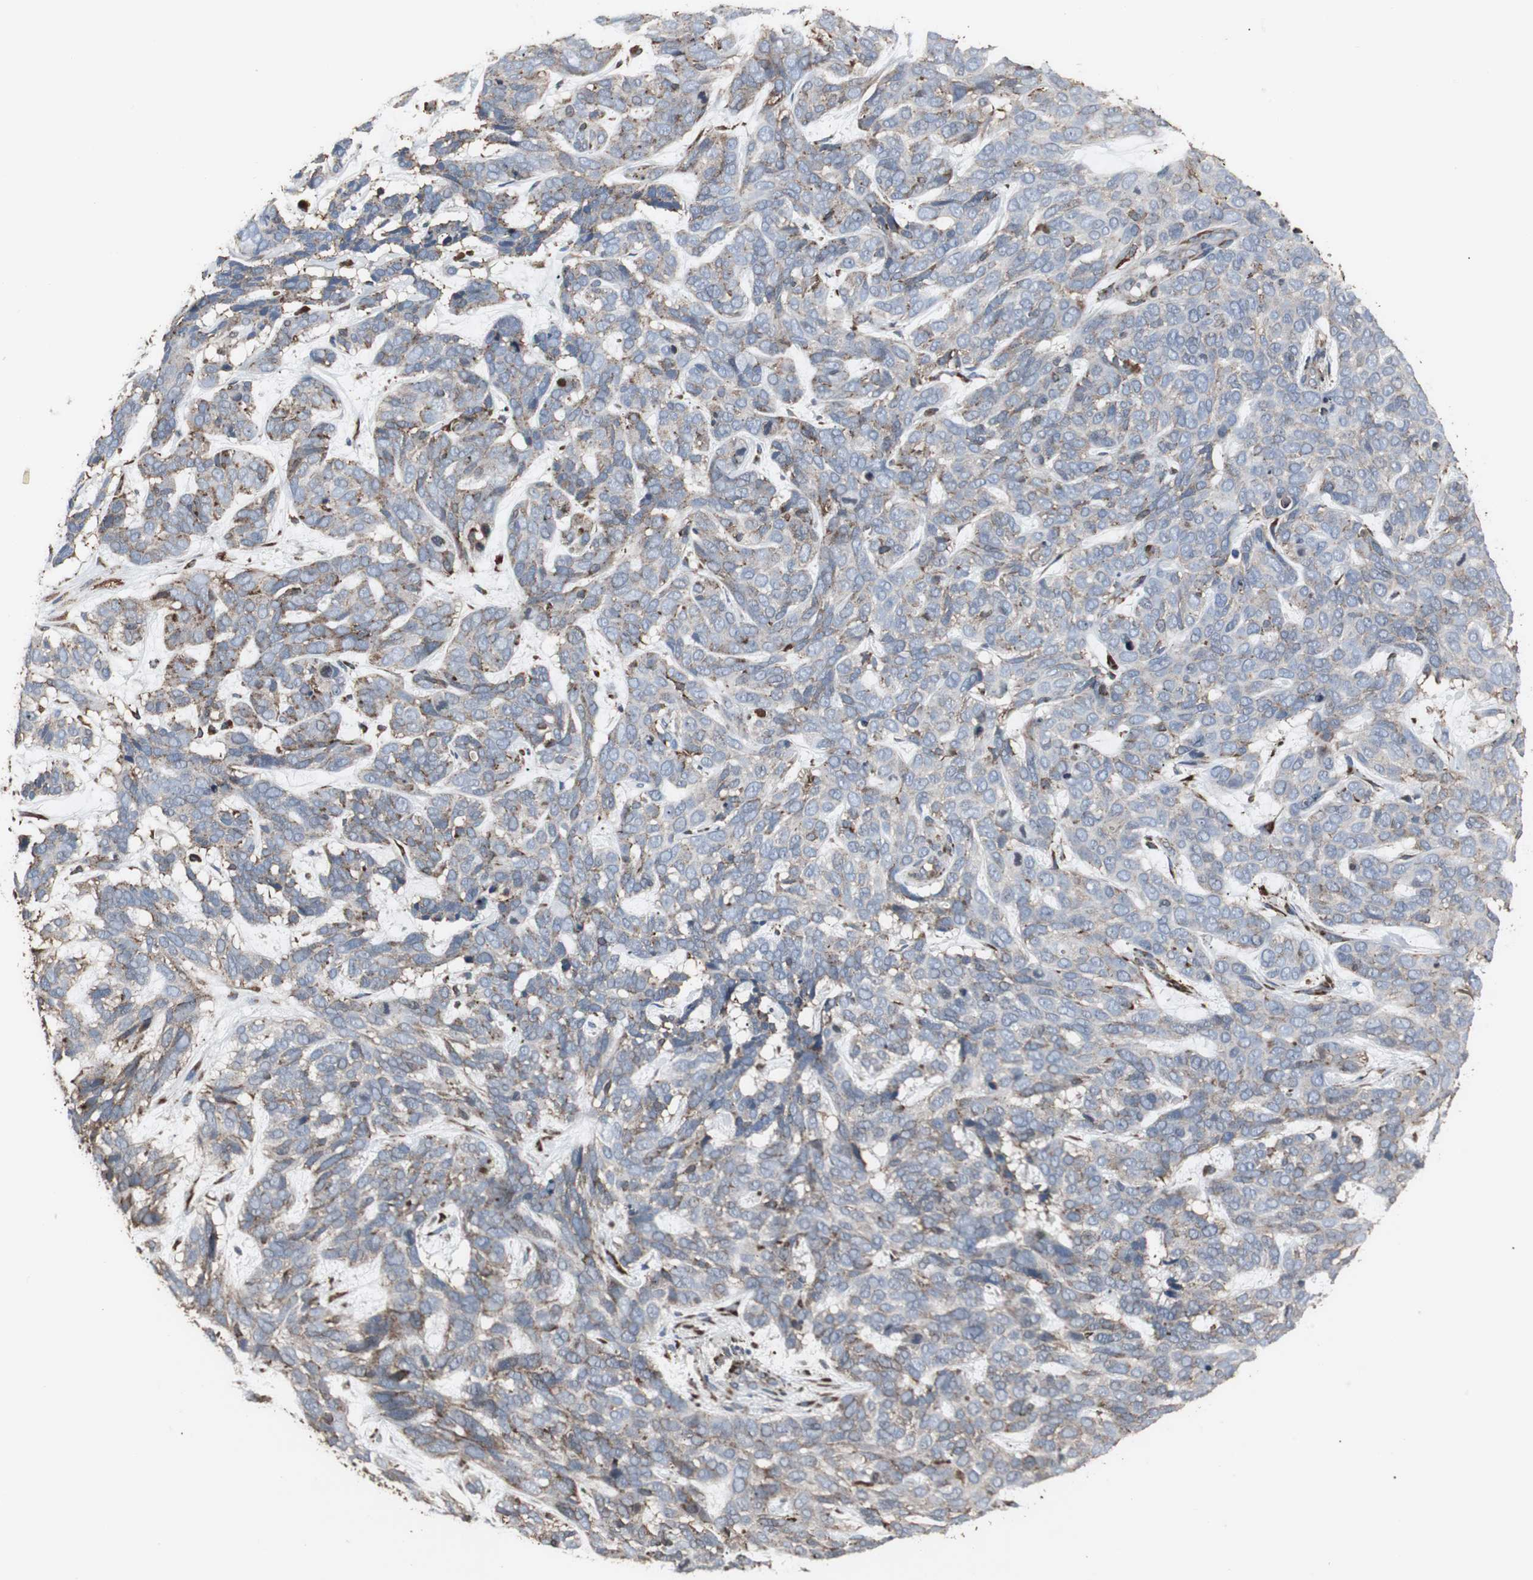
{"staining": {"intensity": "moderate", "quantity": "25%-75%", "location": "cytoplasmic/membranous"}, "tissue": "skin cancer", "cell_type": "Tumor cells", "image_type": "cancer", "snomed": [{"axis": "morphology", "description": "Basal cell carcinoma"}, {"axis": "topography", "description": "Skin"}], "caption": "Protein positivity by immunohistochemistry reveals moderate cytoplasmic/membranous positivity in approximately 25%-75% of tumor cells in skin basal cell carcinoma.", "gene": "CALU", "patient": {"sex": "male", "age": 87}}